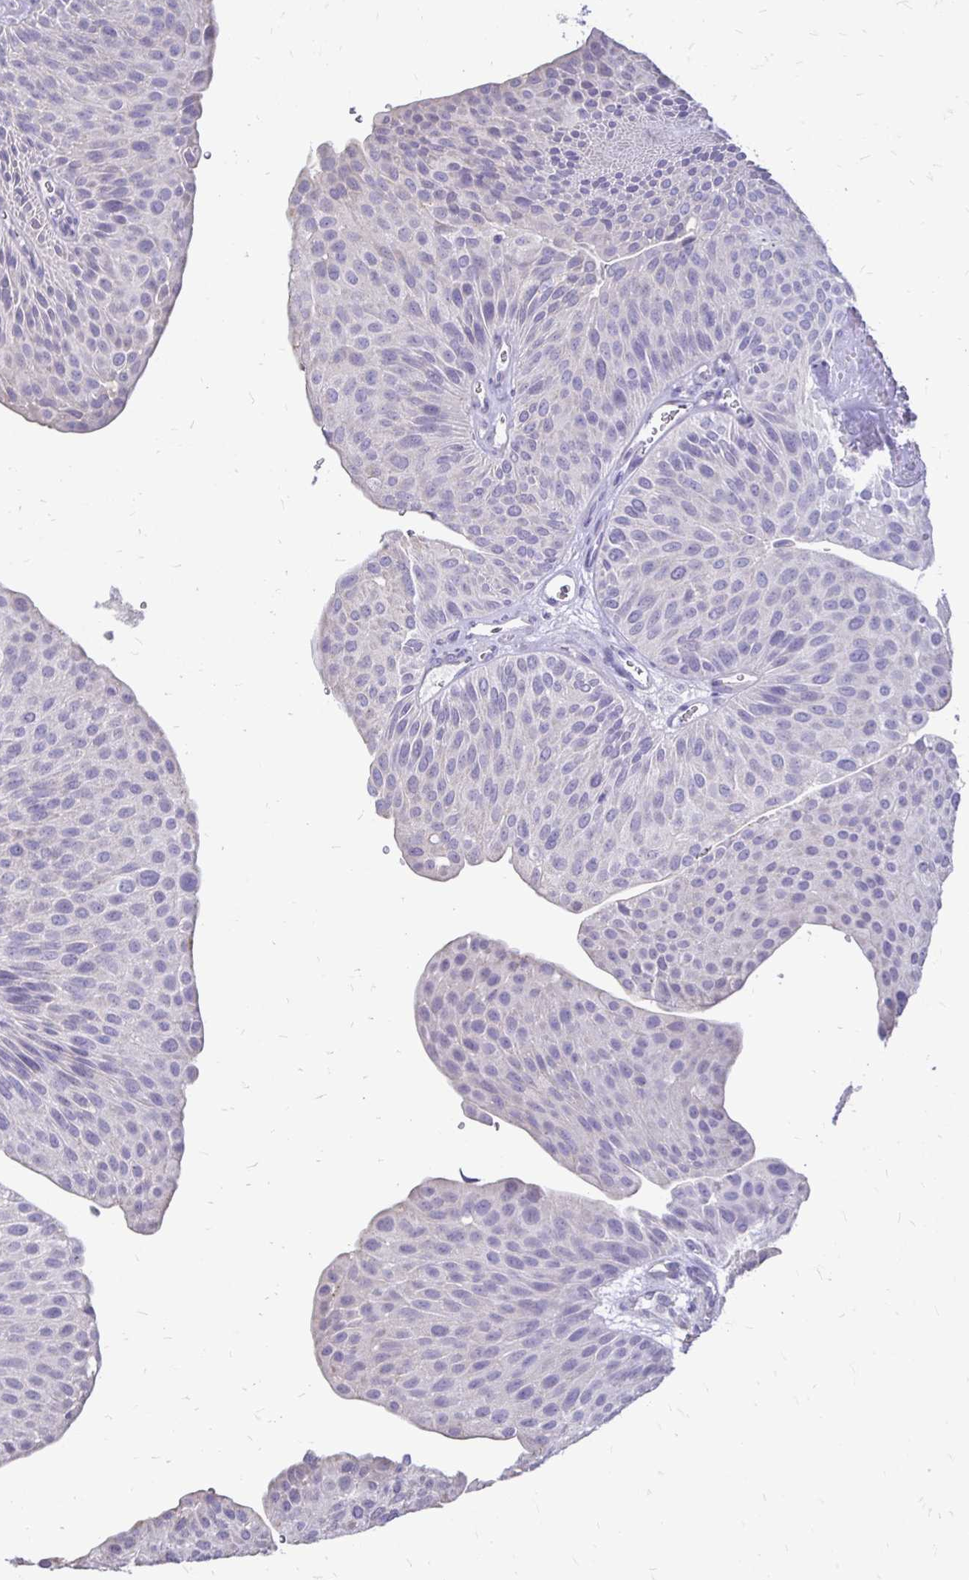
{"staining": {"intensity": "negative", "quantity": "none", "location": "none"}, "tissue": "urothelial cancer", "cell_type": "Tumor cells", "image_type": "cancer", "snomed": [{"axis": "morphology", "description": "Urothelial carcinoma, NOS"}, {"axis": "topography", "description": "Urinary bladder"}], "caption": "IHC photomicrograph of neoplastic tissue: human transitional cell carcinoma stained with DAB demonstrates no significant protein positivity in tumor cells.", "gene": "ALPG", "patient": {"sex": "male", "age": 67}}